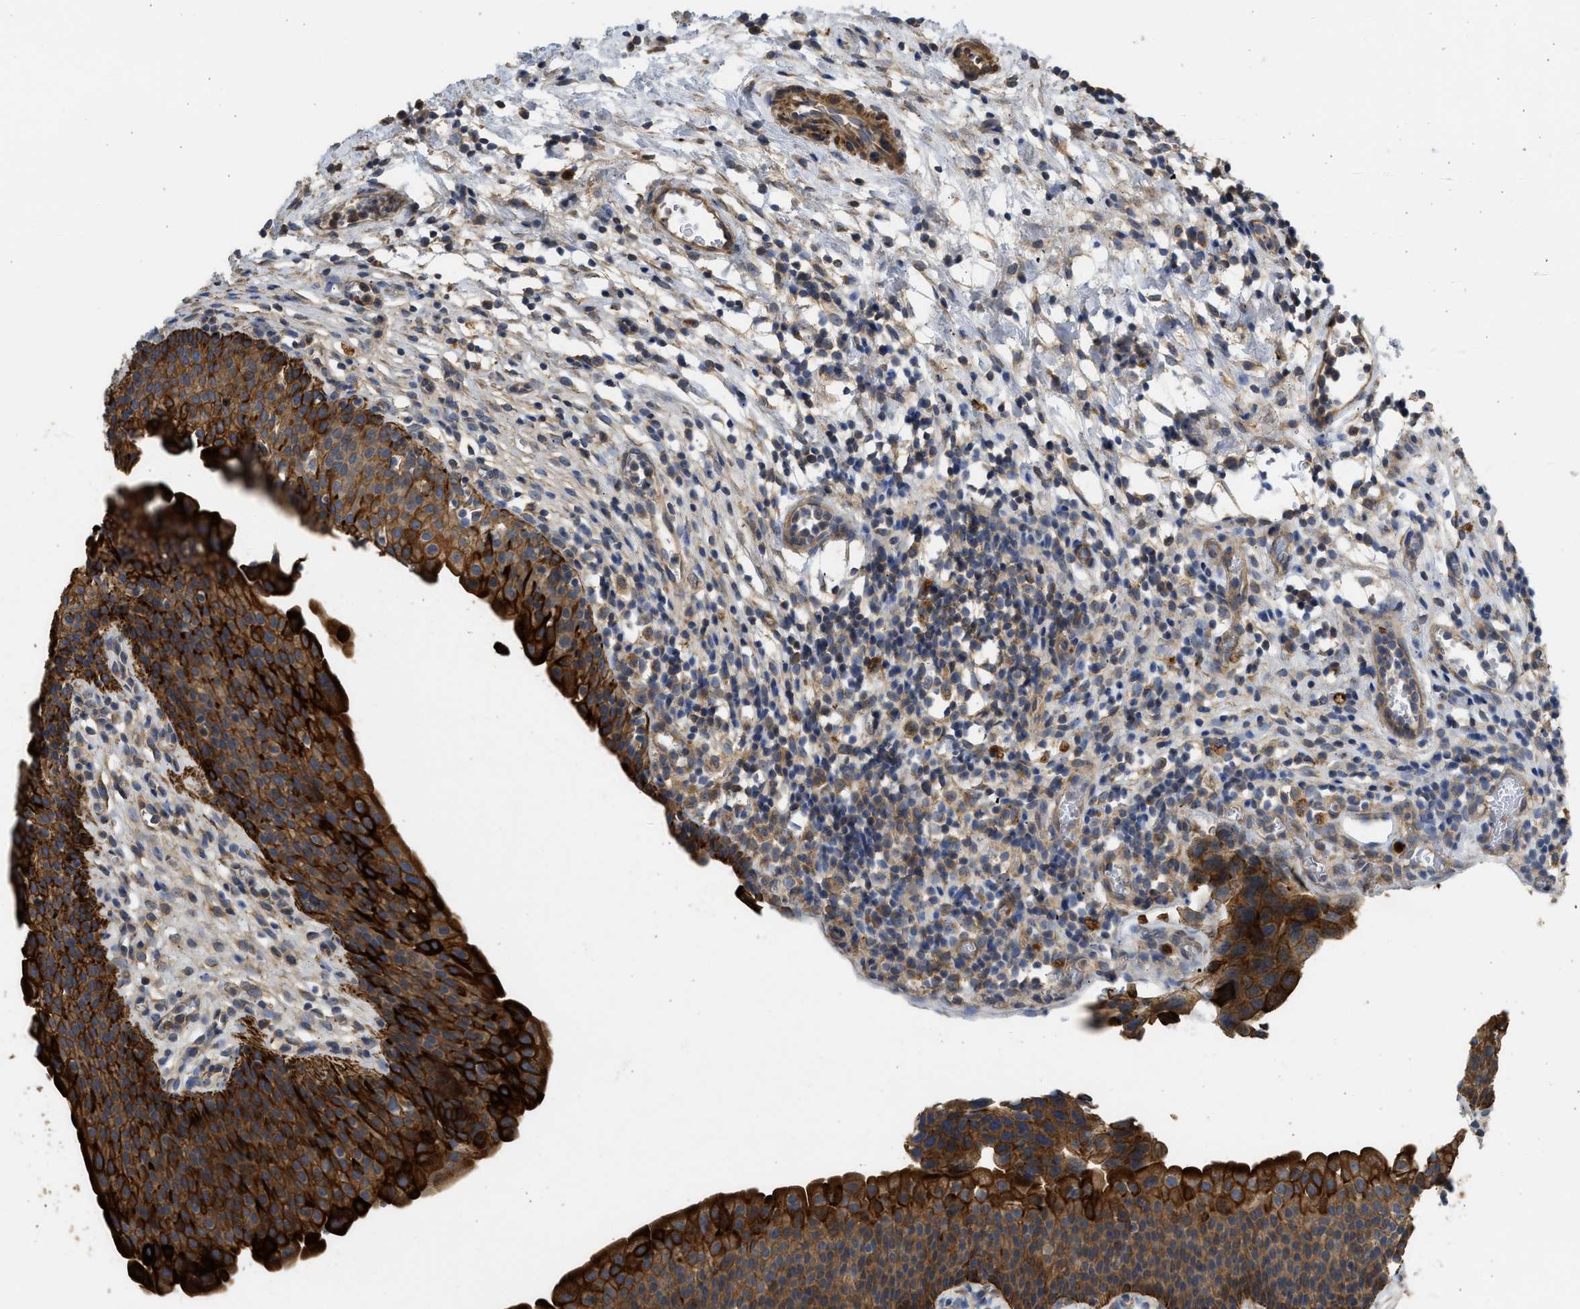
{"staining": {"intensity": "strong", "quantity": ">75%", "location": "cytoplasmic/membranous"}, "tissue": "urinary bladder", "cell_type": "Urothelial cells", "image_type": "normal", "snomed": [{"axis": "morphology", "description": "Normal tissue, NOS"}, {"axis": "topography", "description": "Urinary bladder"}], "caption": "This image exhibits immunohistochemistry (IHC) staining of unremarkable urinary bladder, with high strong cytoplasmic/membranous staining in approximately >75% of urothelial cells.", "gene": "CSRNP2", "patient": {"sex": "male", "age": 37}}